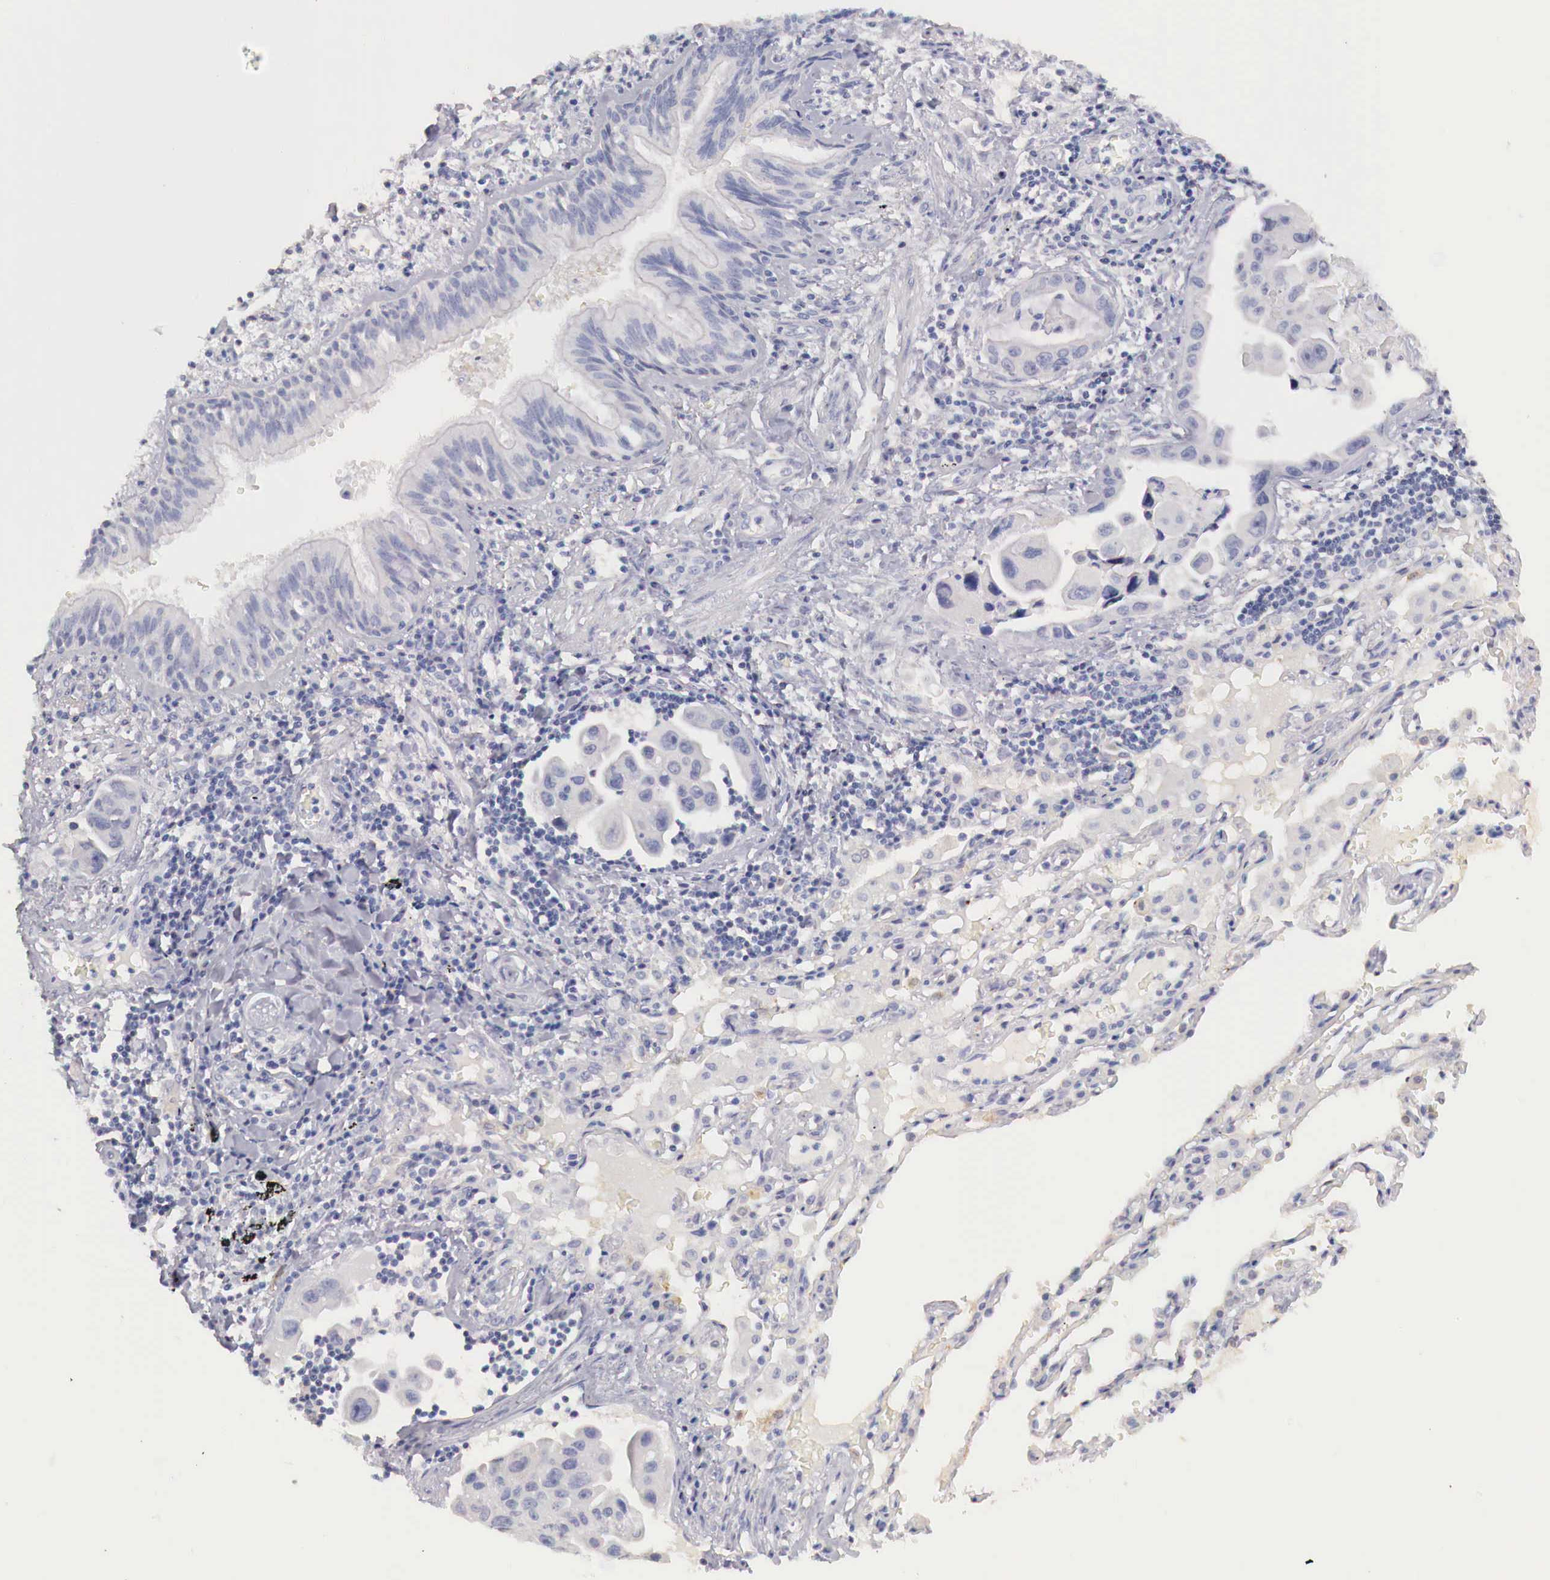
{"staining": {"intensity": "negative", "quantity": "none", "location": "none"}, "tissue": "lung cancer", "cell_type": "Tumor cells", "image_type": "cancer", "snomed": [{"axis": "morphology", "description": "Adenocarcinoma, NOS"}, {"axis": "topography", "description": "Lung"}], "caption": "DAB (3,3'-diaminobenzidine) immunohistochemical staining of lung cancer (adenocarcinoma) displays no significant expression in tumor cells. (DAB immunohistochemistry (IHC) with hematoxylin counter stain).", "gene": "ITIH6", "patient": {"sex": "male", "age": 64}}